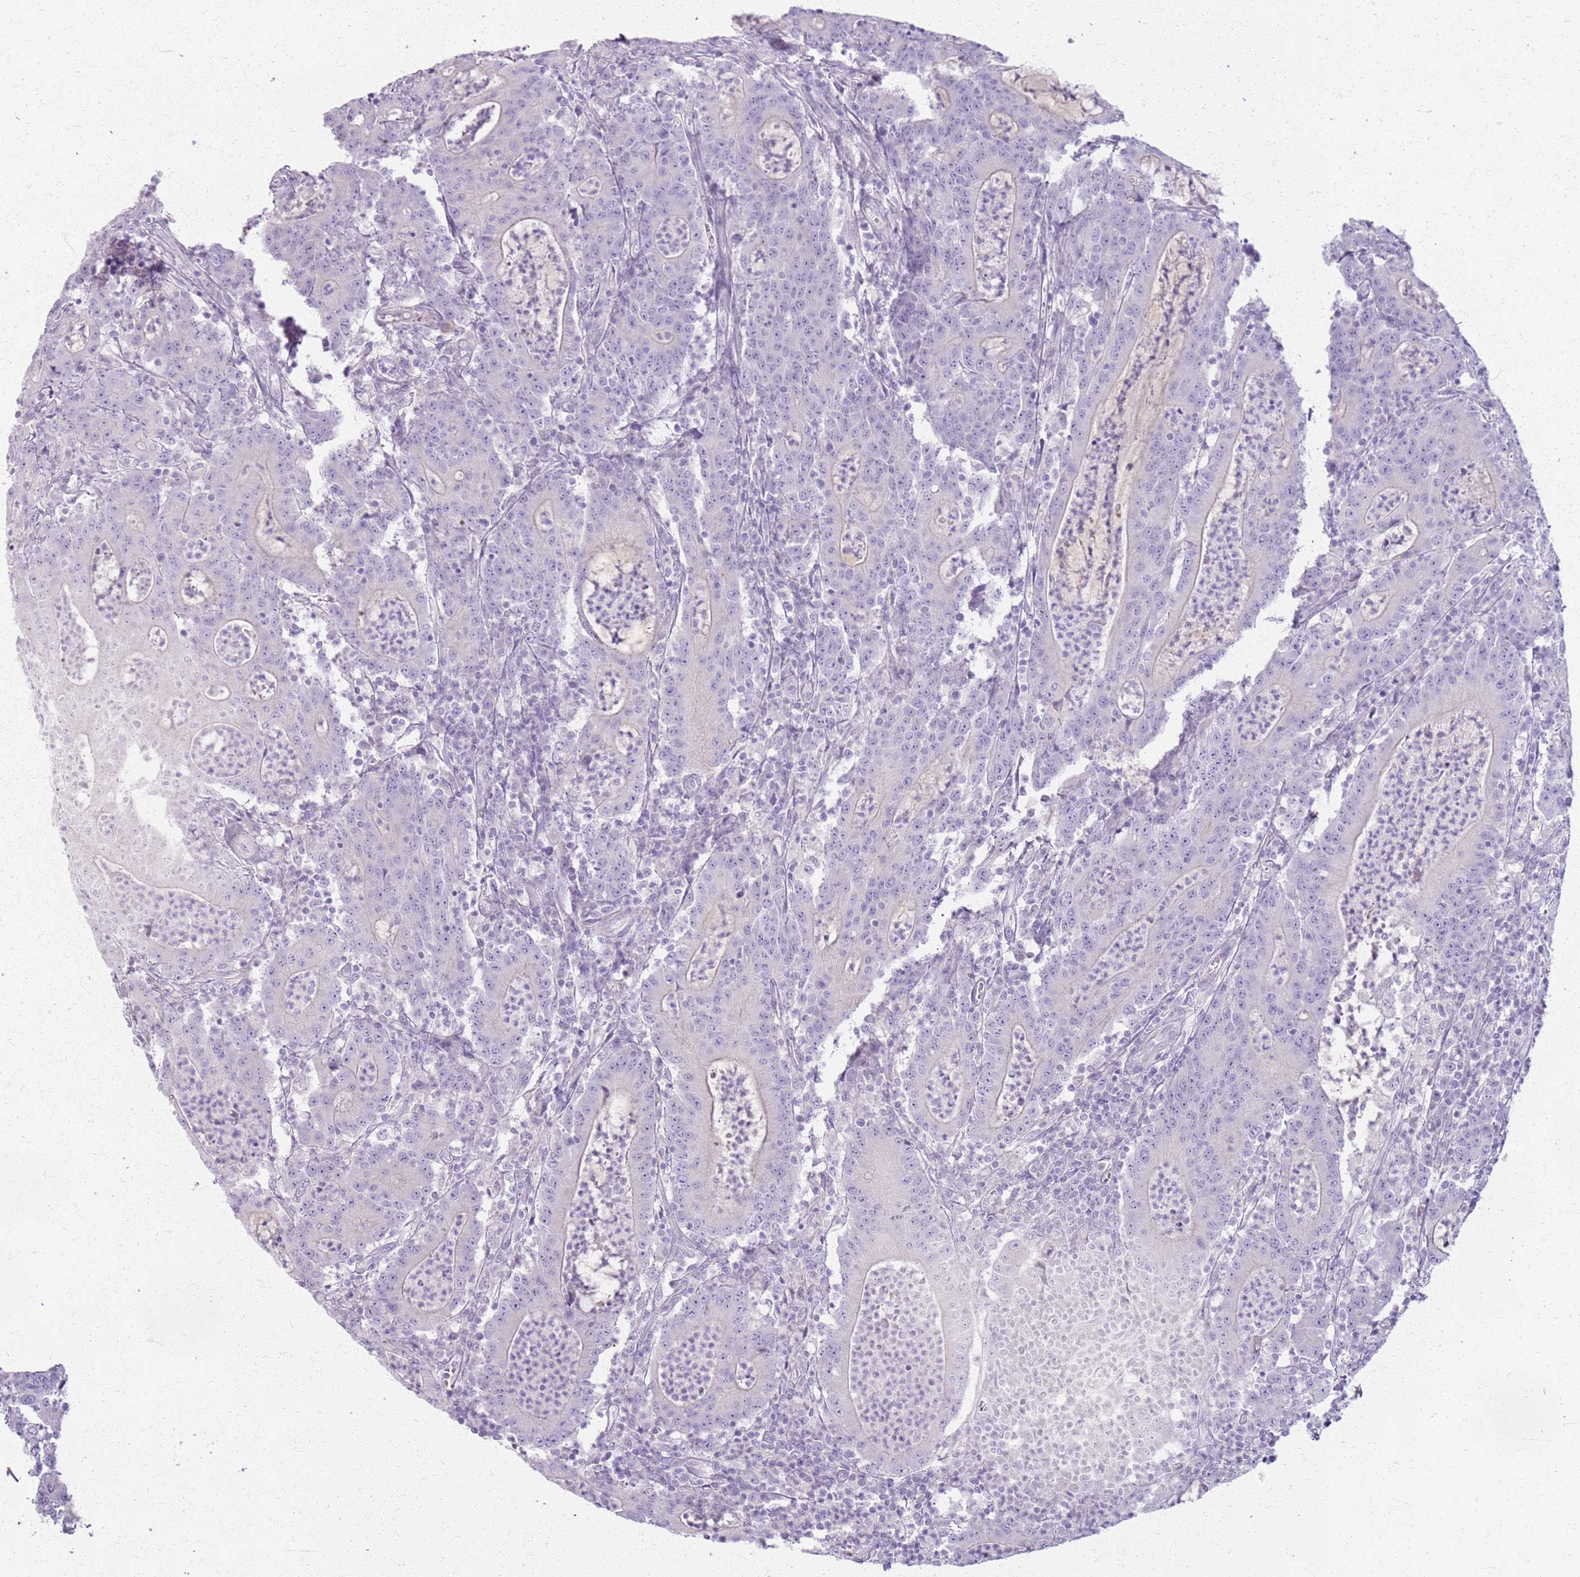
{"staining": {"intensity": "negative", "quantity": "none", "location": "none"}, "tissue": "colorectal cancer", "cell_type": "Tumor cells", "image_type": "cancer", "snomed": [{"axis": "morphology", "description": "Adenocarcinoma, NOS"}, {"axis": "topography", "description": "Colon"}], "caption": "An image of human colorectal adenocarcinoma is negative for staining in tumor cells.", "gene": "CSRP3", "patient": {"sex": "male", "age": 83}}